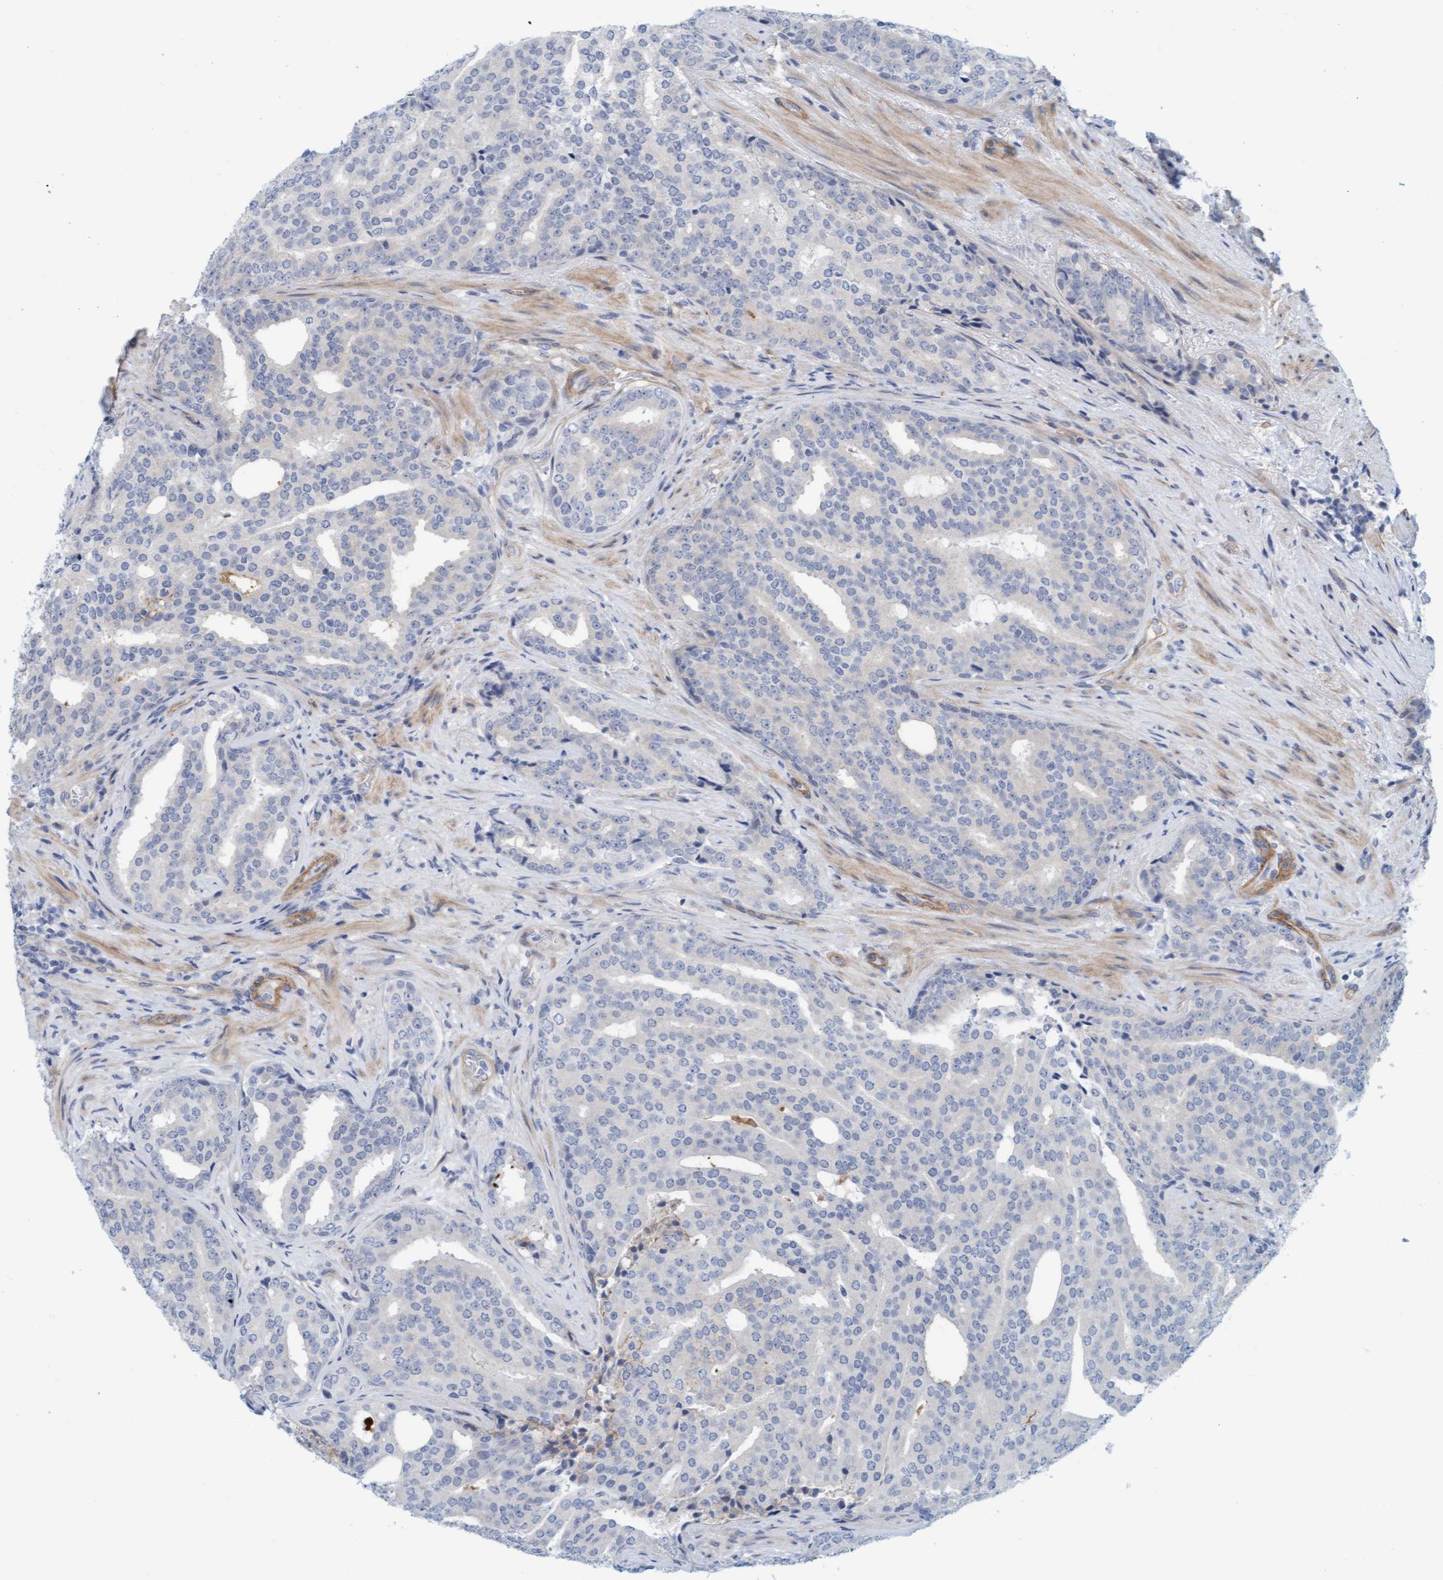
{"staining": {"intensity": "negative", "quantity": "none", "location": "none"}, "tissue": "prostate cancer", "cell_type": "Tumor cells", "image_type": "cancer", "snomed": [{"axis": "morphology", "description": "Adenocarcinoma, High grade"}, {"axis": "topography", "description": "Prostate"}], "caption": "A high-resolution image shows IHC staining of prostate adenocarcinoma (high-grade), which exhibits no significant positivity in tumor cells. (DAB IHC, high magnification).", "gene": "TSTD2", "patient": {"sex": "male", "age": 71}}